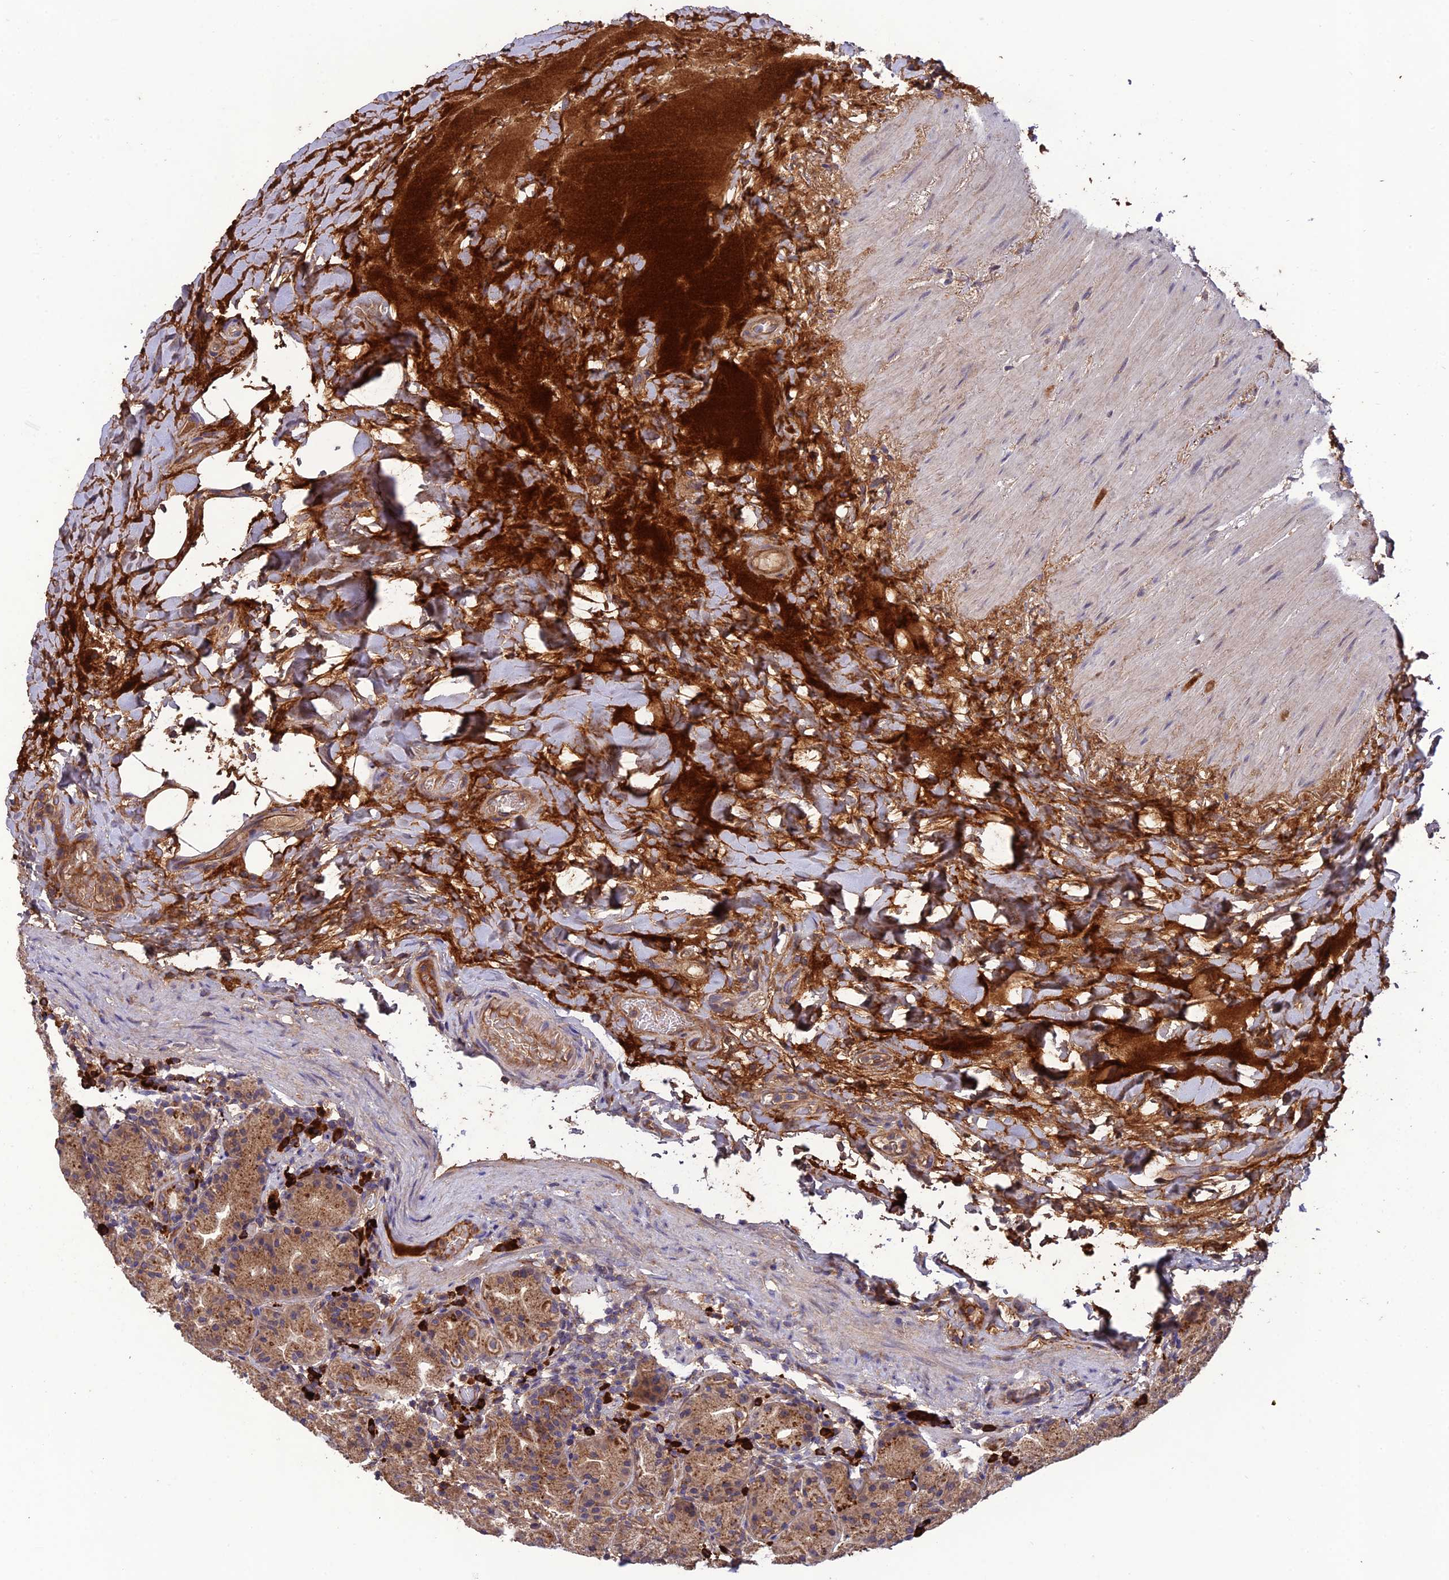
{"staining": {"intensity": "moderate", "quantity": ">75%", "location": "cytoplasmic/membranous"}, "tissue": "stomach", "cell_type": "Glandular cells", "image_type": "normal", "snomed": [{"axis": "morphology", "description": "Normal tissue, NOS"}, {"axis": "topography", "description": "Stomach"}], "caption": "Moderate cytoplasmic/membranous staining for a protein is present in approximately >75% of glandular cells of benign stomach using IHC.", "gene": "MIOS", "patient": {"sex": "female", "age": 79}}